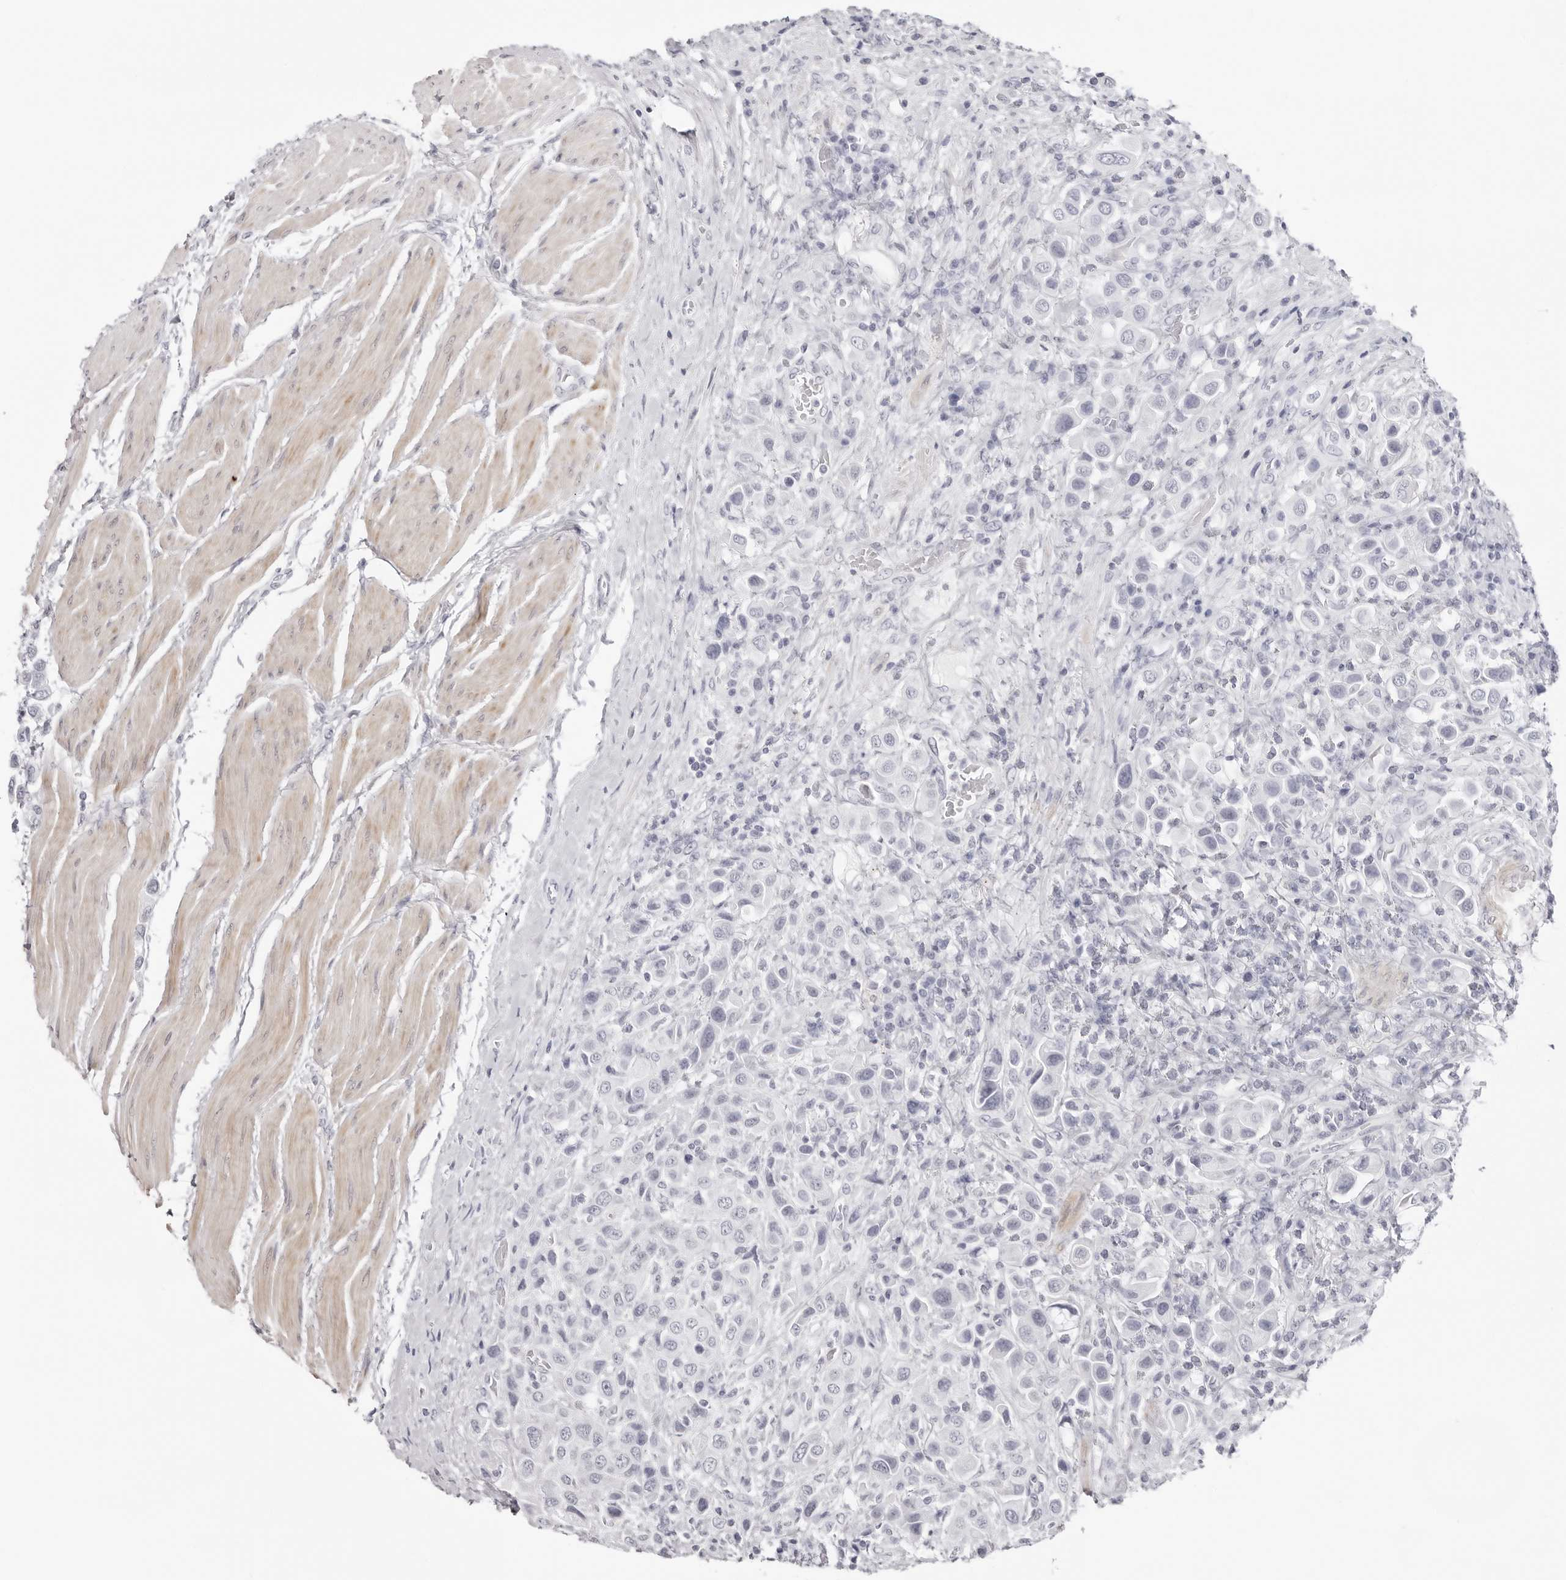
{"staining": {"intensity": "negative", "quantity": "none", "location": "none"}, "tissue": "urothelial cancer", "cell_type": "Tumor cells", "image_type": "cancer", "snomed": [{"axis": "morphology", "description": "Urothelial carcinoma, High grade"}, {"axis": "topography", "description": "Urinary bladder"}], "caption": "A histopathology image of human high-grade urothelial carcinoma is negative for staining in tumor cells.", "gene": "INSL3", "patient": {"sex": "male", "age": 50}}